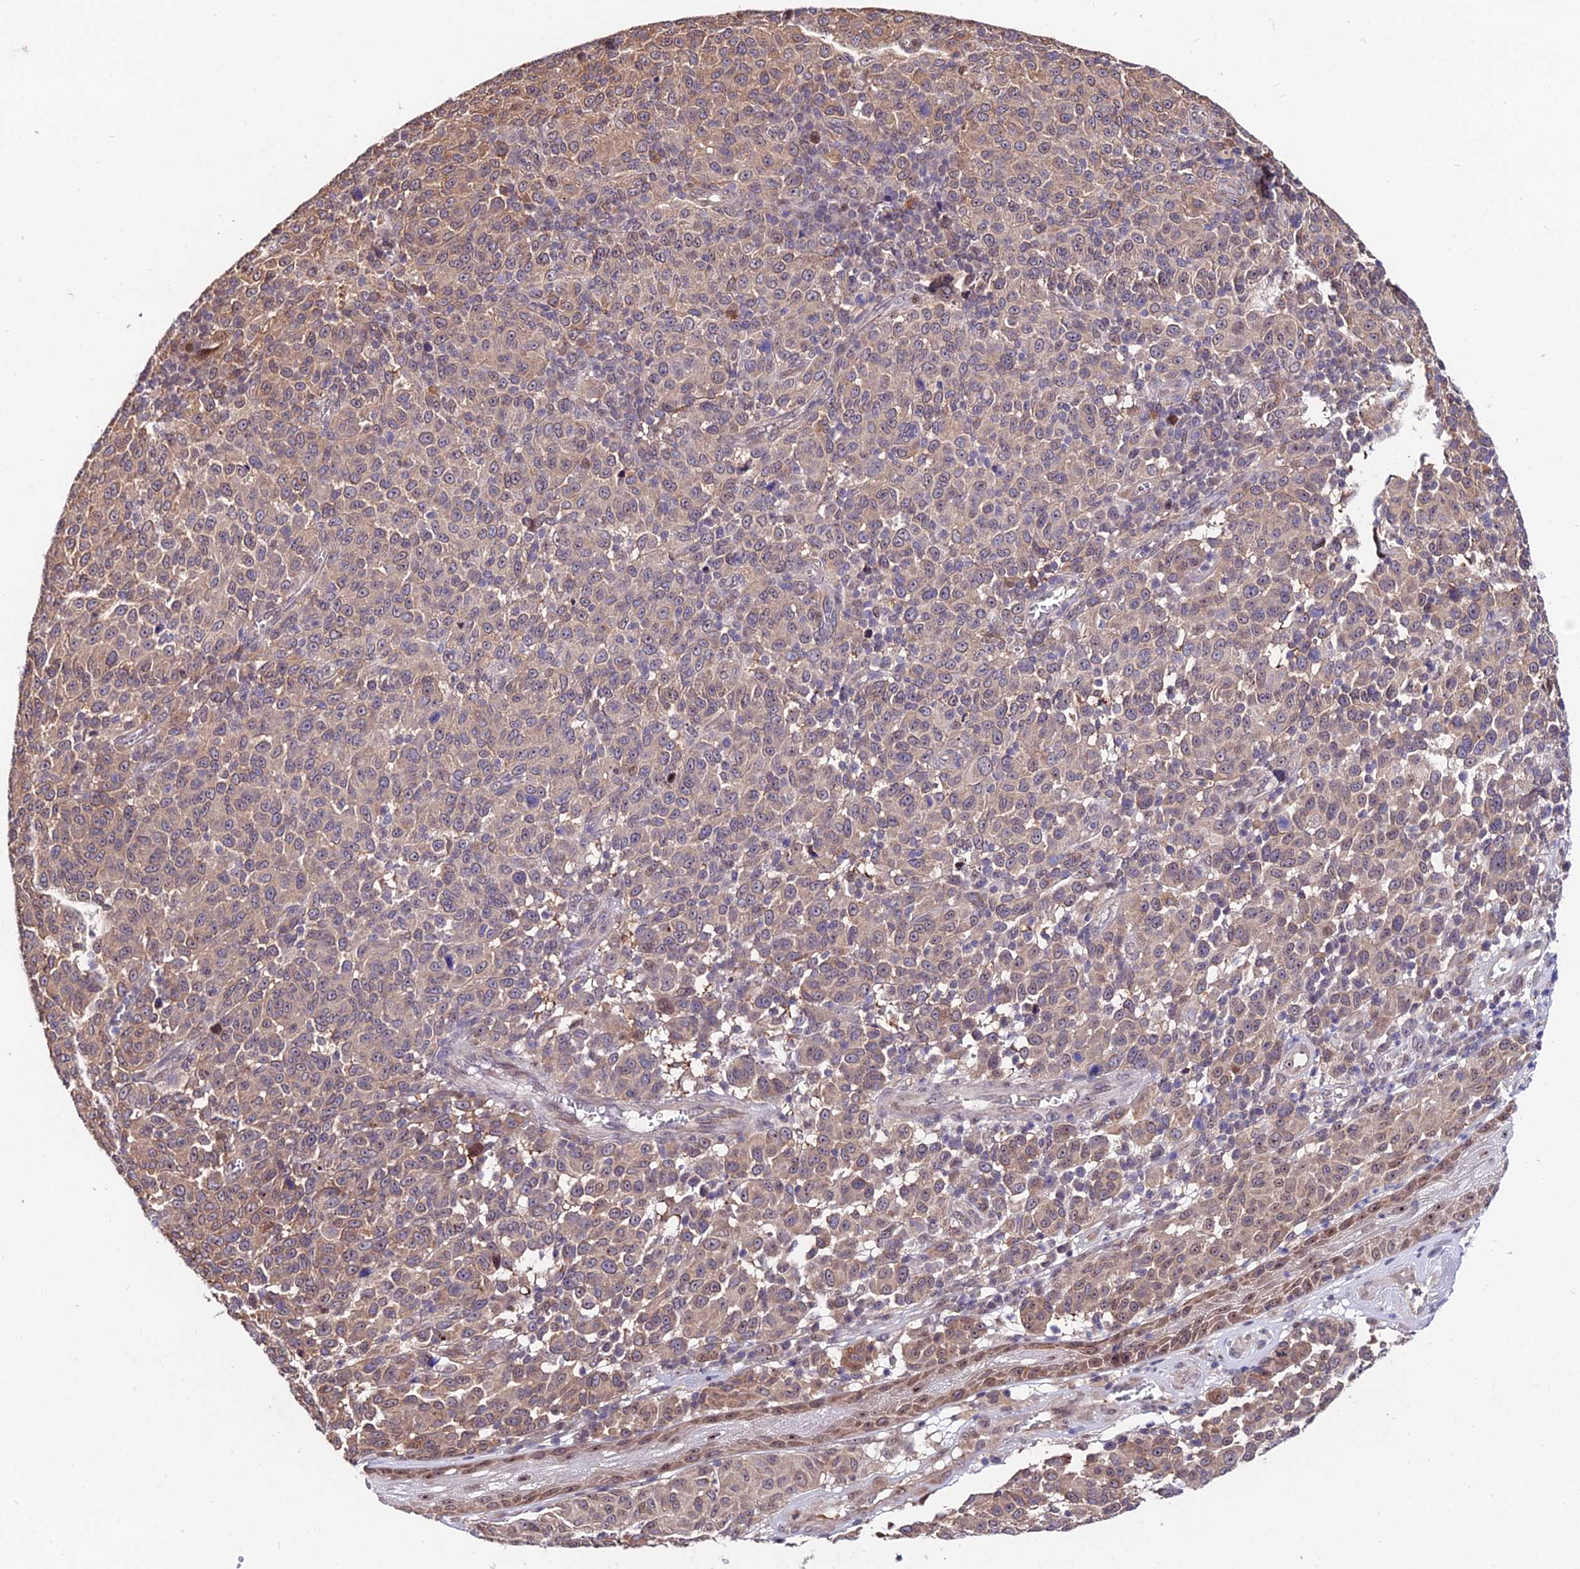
{"staining": {"intensity": "weak", "quantity": "25%-75%", "location": "cytoplasmic/membranous"}, "tissue": "melanoma", "cell_type": "Tumor cells", "image_type": "cancer", "snomed": [{"axis": "morphology", "description": "Malignant melanoma, NOS"}, {"axis": "topography", "description": "Skin"}], "caption": "Melanoma was stained to show a protein in brown. There is low levels of weak cytoplasmic/membranous positivity in about 25%-75% of tumor cells. (DAB IHC with brightfield microscopy, high magnification).", "gene": "INPP4A", "patient": {"sex": "male", "age": 49}}